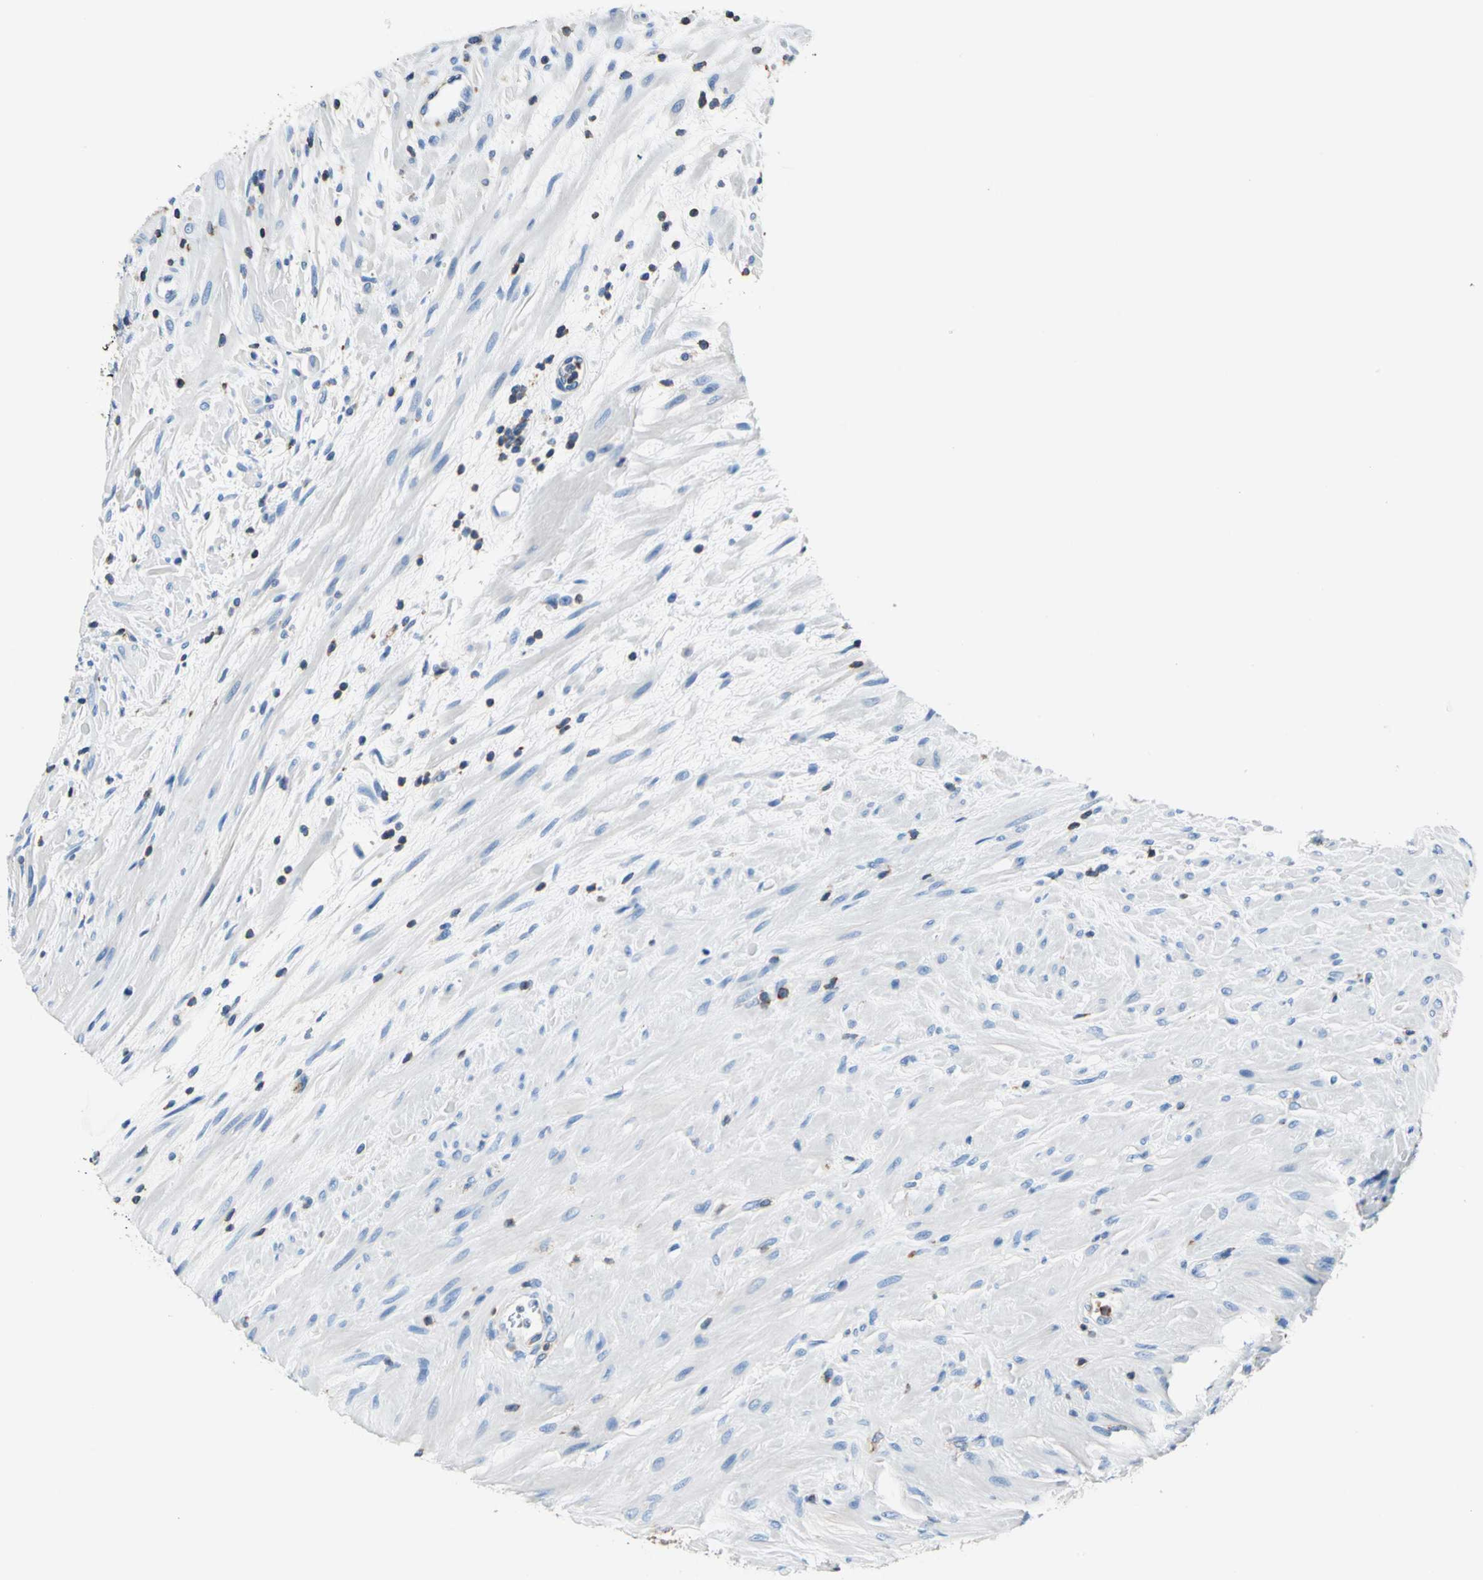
{"staining": {"intensity": "moderate", "quantity": ">75%", "location": "cytoplasmic/membranous"}, "tissue": "prostate", "cell_type": "Glandular cells", "image_type": "normal", "snomed": [{"axis": "morphology", "description": "Normal tissue, NOS"}, {"axis": "topography", "description": "Prostate"}], "caption": "Prostate stained with immunohistochemistry reveals moderate cytoplasmic/membranous staining in approximately >75% of glandular cells.", "gene": "SEPTIN11", "patient": {"sex": "male", "age": 76}}